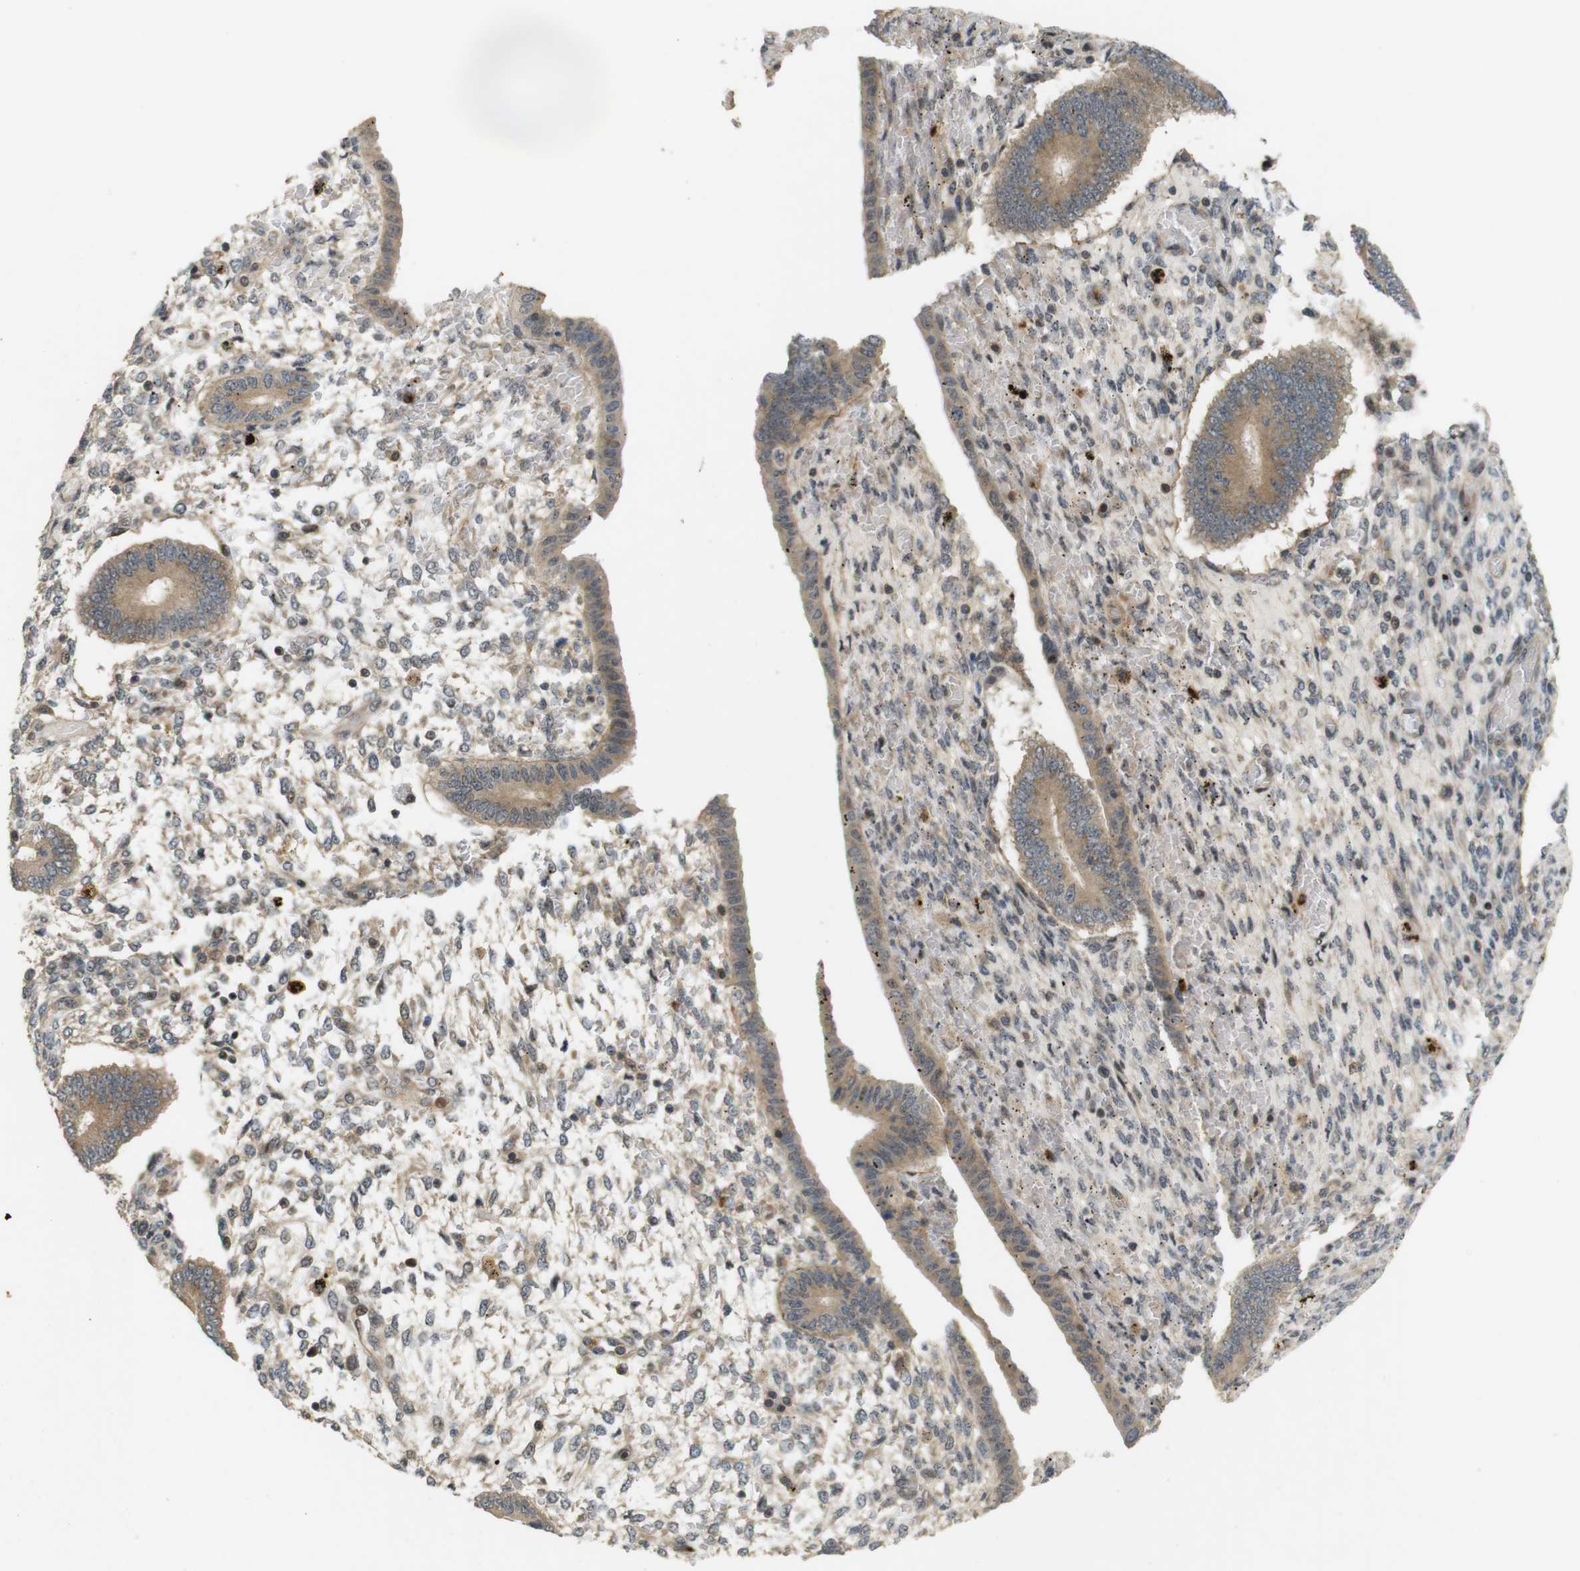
{"staining": {"intensity": "weak", "quantity": "25%-75%", "location": "cytoplasmic/membranous"}, "tissue": "endometrium", "cell_type": "Cells in endometrial stroma", "image_type": "normal", "snomed": [{"axis": "morphology", "description": "Normal tissue, NOS"}, {"axis": "topography", "description": "Endometrium"}], "caption": "Cells in endometrial stroma exhibit low levels of weak cytoplasmic/membranous expression in approximately 25%-75% of cells in benign endometrium.", "gene": "TMX3", "patient": {"sex": "female", "age": 42}}